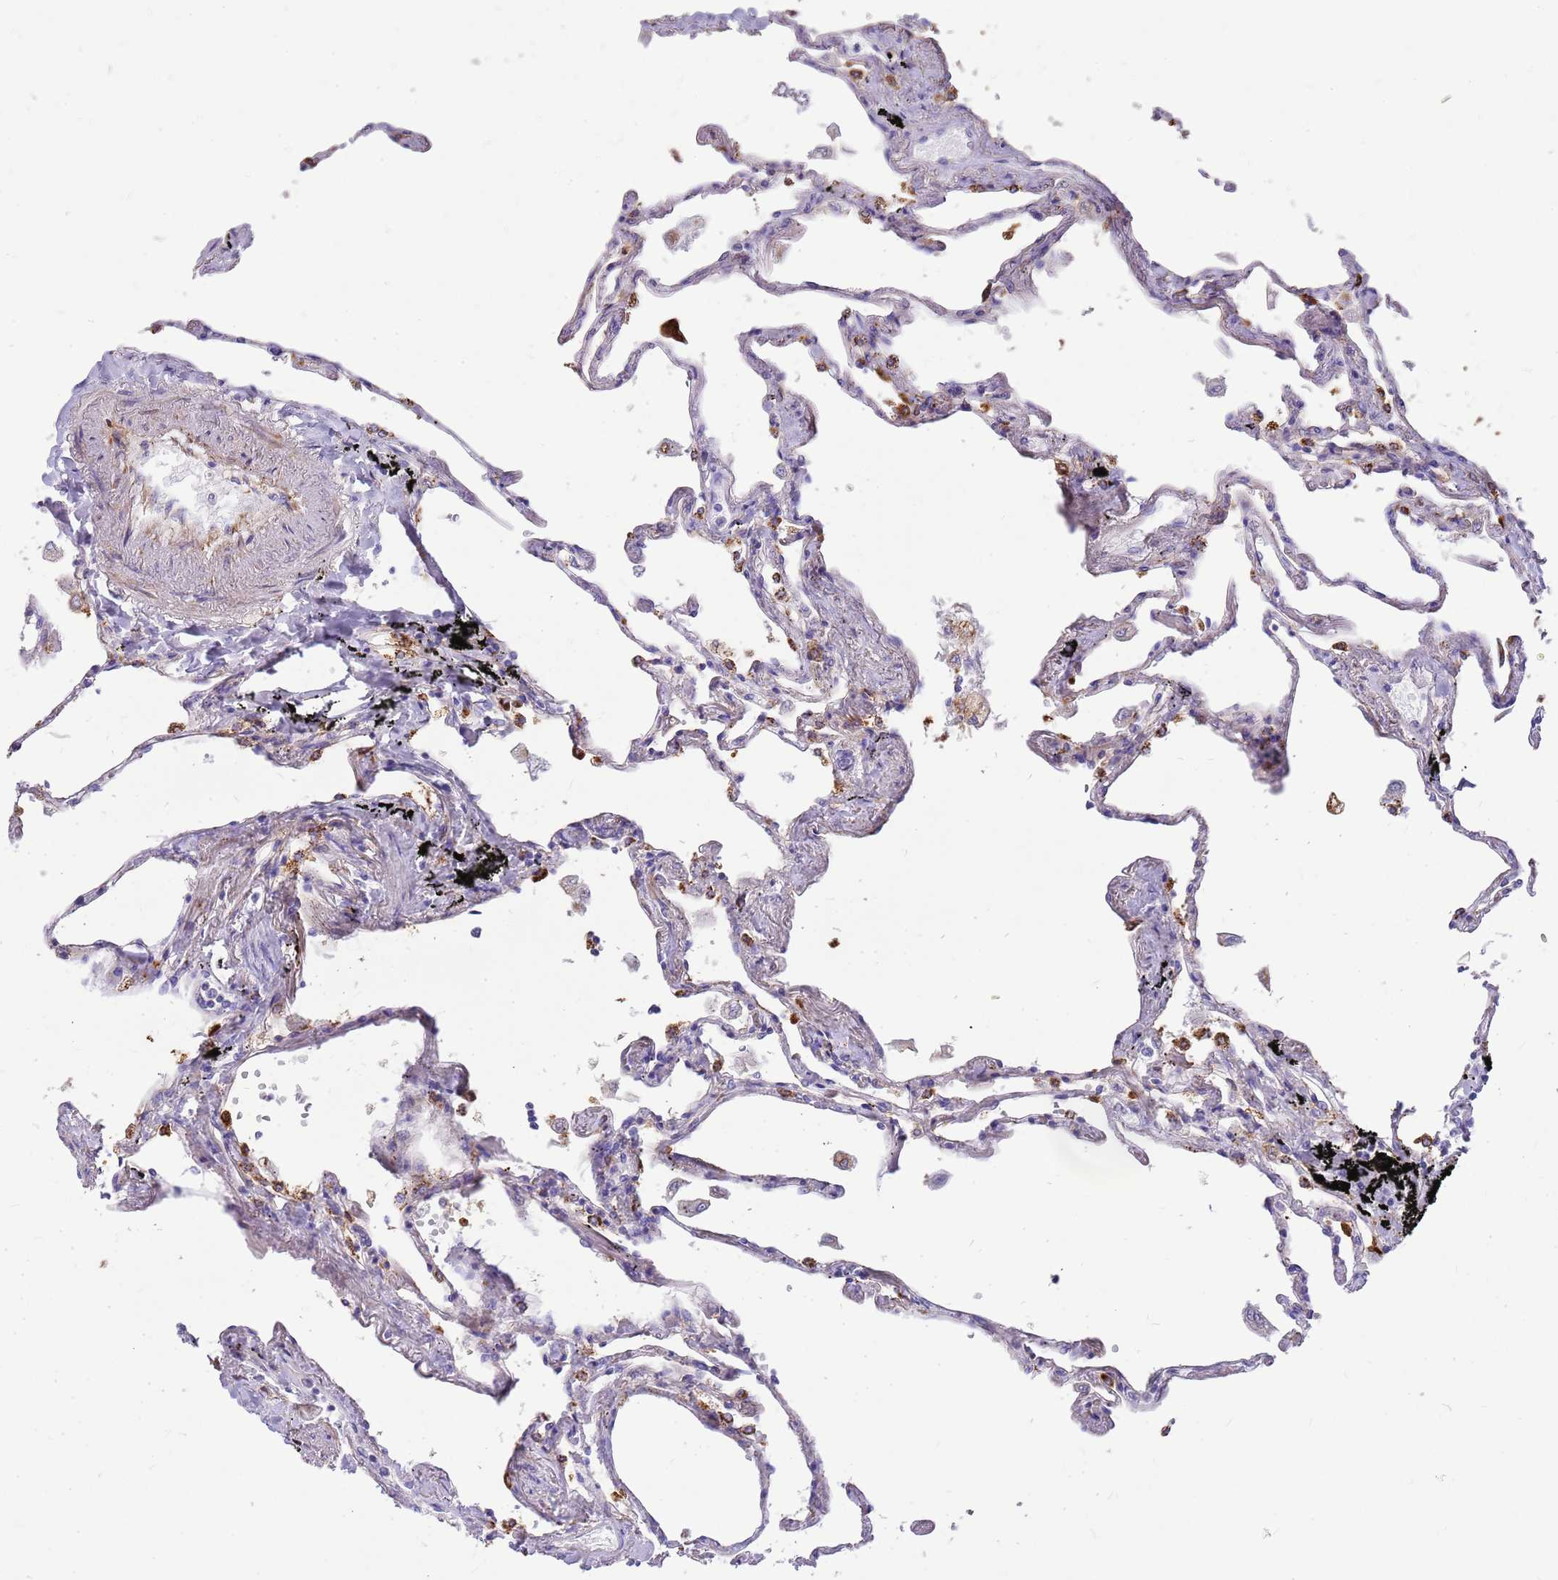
{"staining": {"intensity": "negative", "quantity": "none", "location": "none"}, "tissue": "lung", "cell_type": "Alveolar cells", "image_type": "normal", "snomed": [{"axis": "morphology", "description": "Normal tissue, NOS"}, {"axis": "topography", "description": "Lung"}], "caption": "Immunohistochemical staining of benign lung exhibits no significant positivity in alveolar cells. The staining was performed using DAB to visualize the protein expression in brown, while the nuclei were stained in blue with hematoxylin (Magnification: 20x).", "gene": "ZDHHC1", "patient": {"sex": "female", "age": 67}}